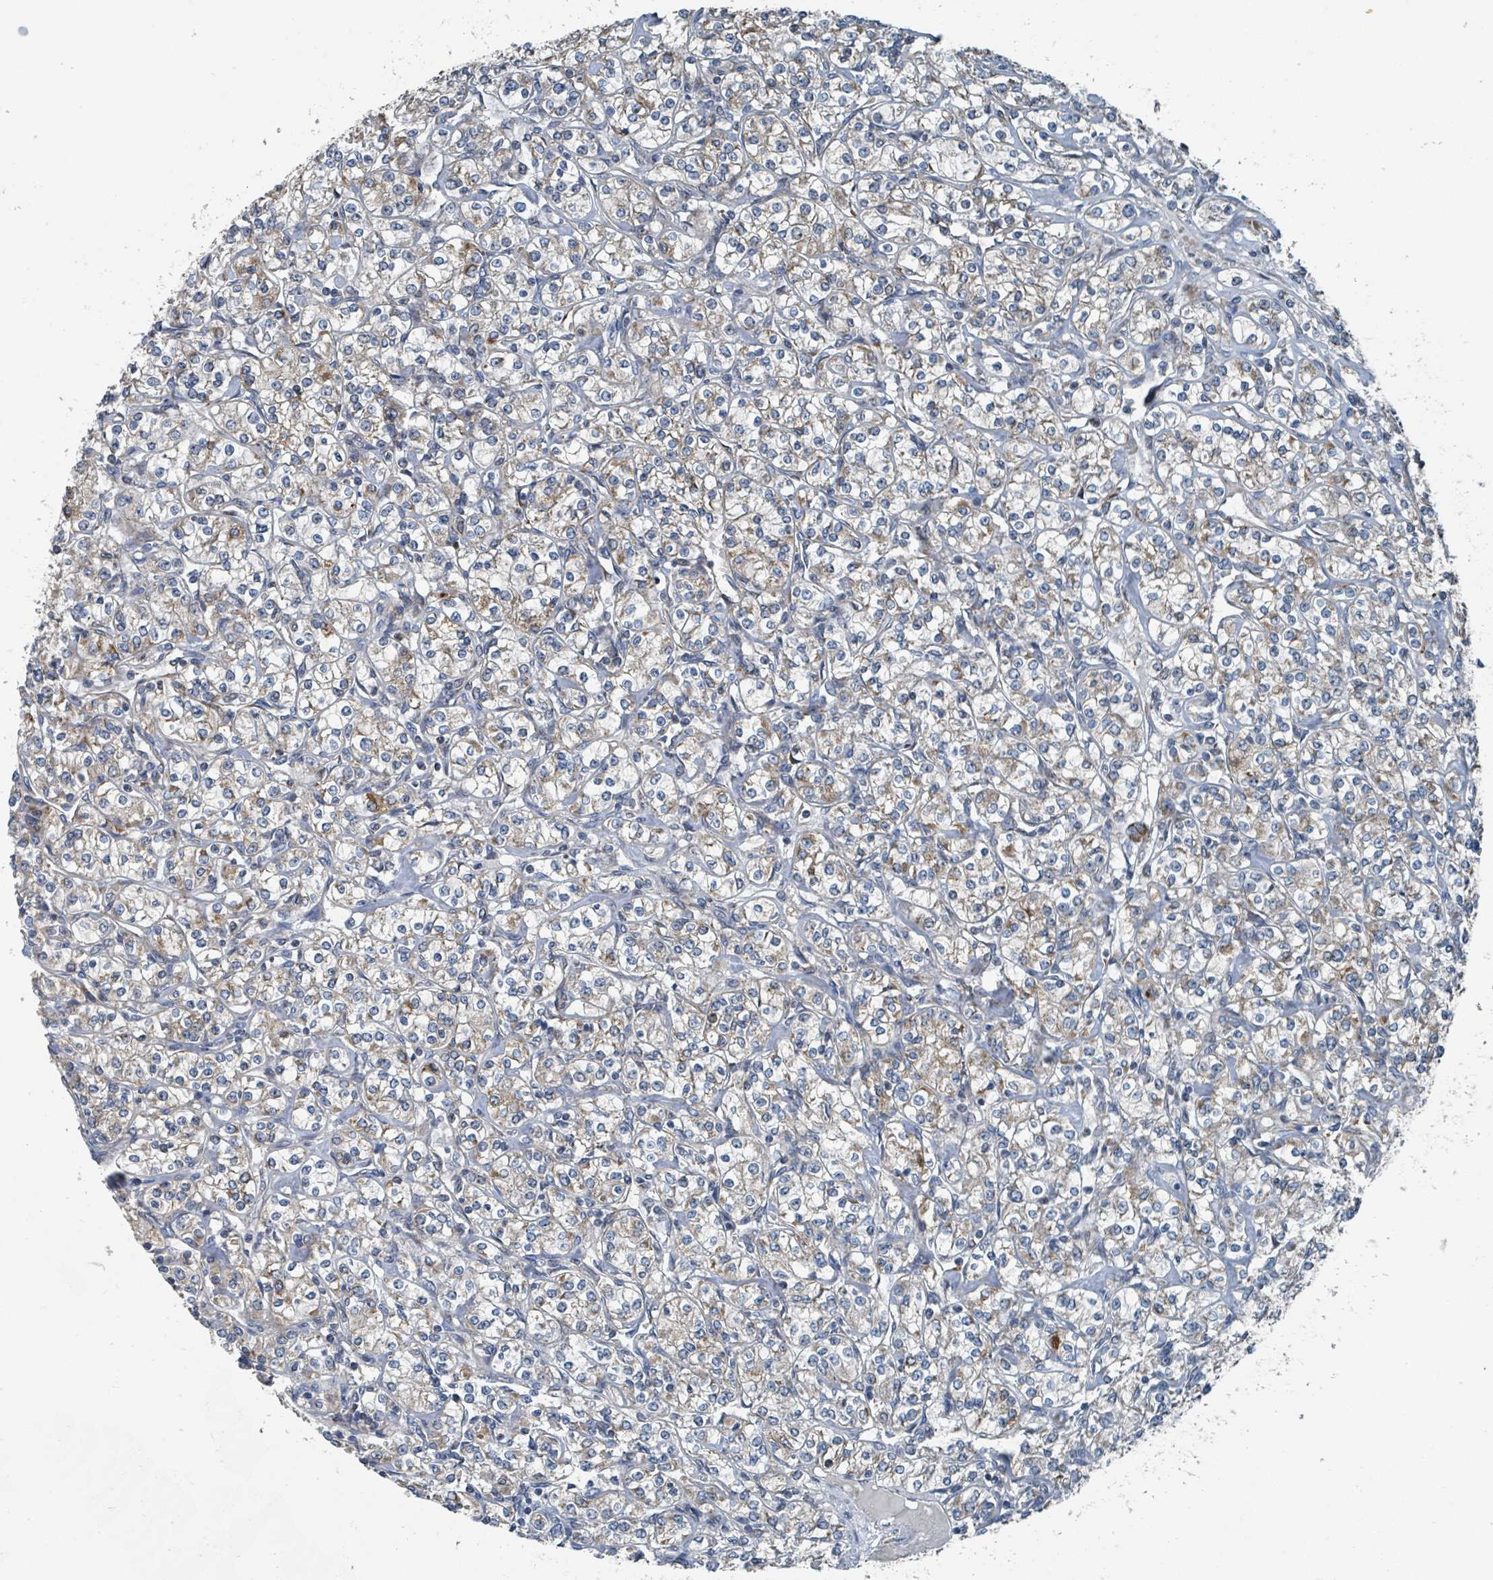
{"staining": {"intensity": "weak", "quantity": "25%-75%", "location": "cytoplasmic/membranous"}, "tissue": "renal cancer", "cell_type": "Tumor cells", "image_type": "cancer", "snomed": [{"axis": "morphology", "description": "Adenocarcinoma, NOS"}, {"axis": "topography", "description": "Kidney"}], "caption": "About 25%-75% of tumor cells in human renal adenocarcinoma show weak cytoplasmic/membranous protein staining as visualized by brown immunohistochemical staining.", "gene": "DIPK2A", "patient": {"sex": "male", "age": 77}}